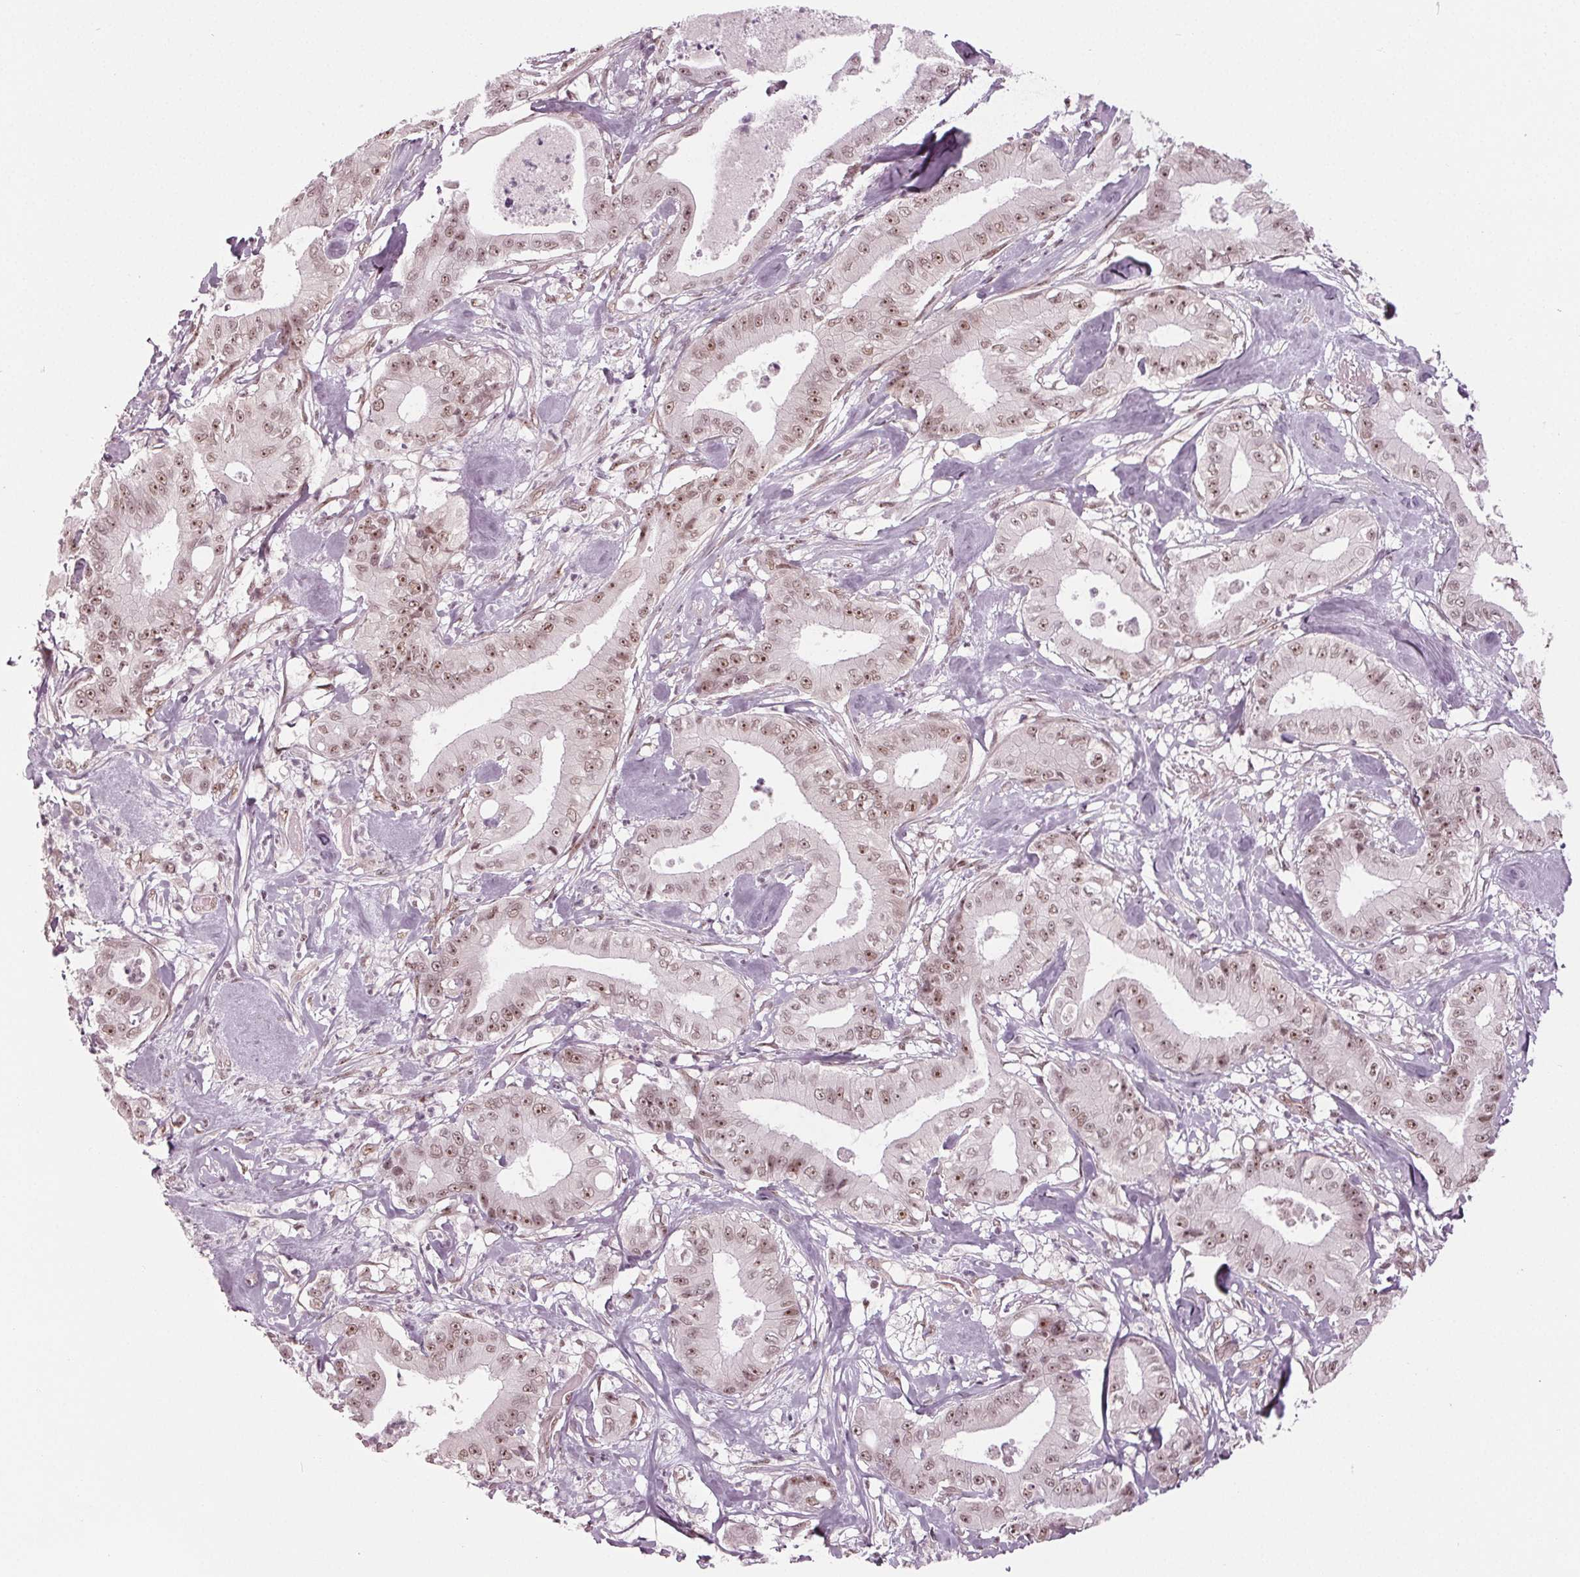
{"staining": {"intensity": "moderate", "quantity": ">75%", "location": "nuclear"}, "tissue": "pancreatic cancer", "cell_type": "Tumor cells", "image_type": "cancer", "snomed": [{"axis": "morphology", "description": "Adenocarcinoma, NOS"}, {"axis": "topography", "description": "Pancreas"}], "caption": "A high-resolution histopathology image shows IHC staining of pancreatic cancer (adenocarcinoma), which displays moderate nuclear expression in approximately >75% of tumor cells.", "gene": "DDX41", "patient": {"sex": "male", "age": 71}}